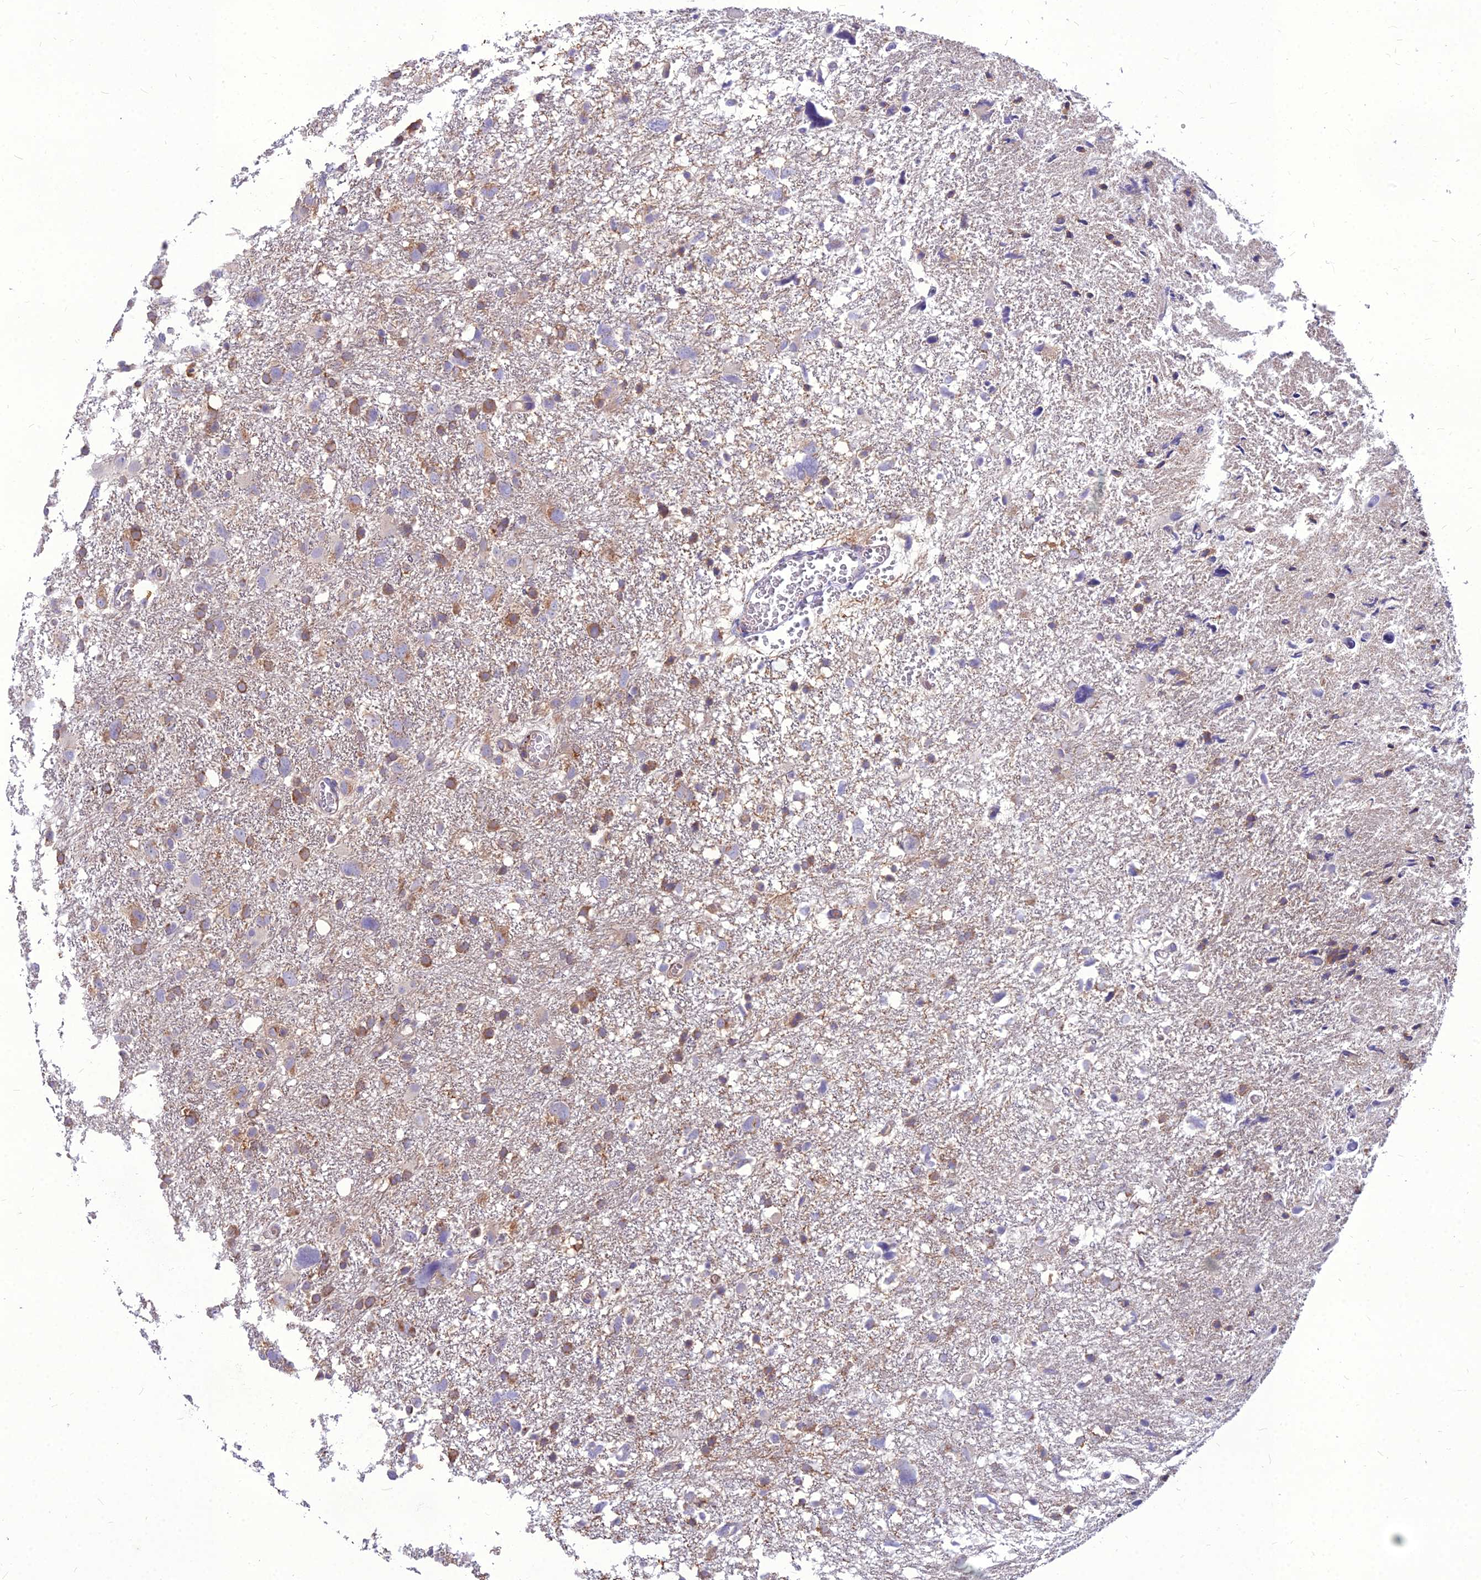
{"staining": {"intensity": "weak", "quantity": "25%-75%", "location": "cytoplasmic/membranous"}, "tissue": "glioma", "cell_type": "Tumor cells", "image_type": "cancer", "snomed": [{"axis": "morphology", "description": "Glioma, malignant, High grade"}, {"axis": "topography", "description": "Brain"}], "caption": "The histopathology image demonstrates a brown stain indicating the presence of a protein in the cytoplasmic/membranous of tumor cells in malignant glioma (high-grade).", "gene": "PCED1B", "patient": {"sex": "male", "age": 61}}